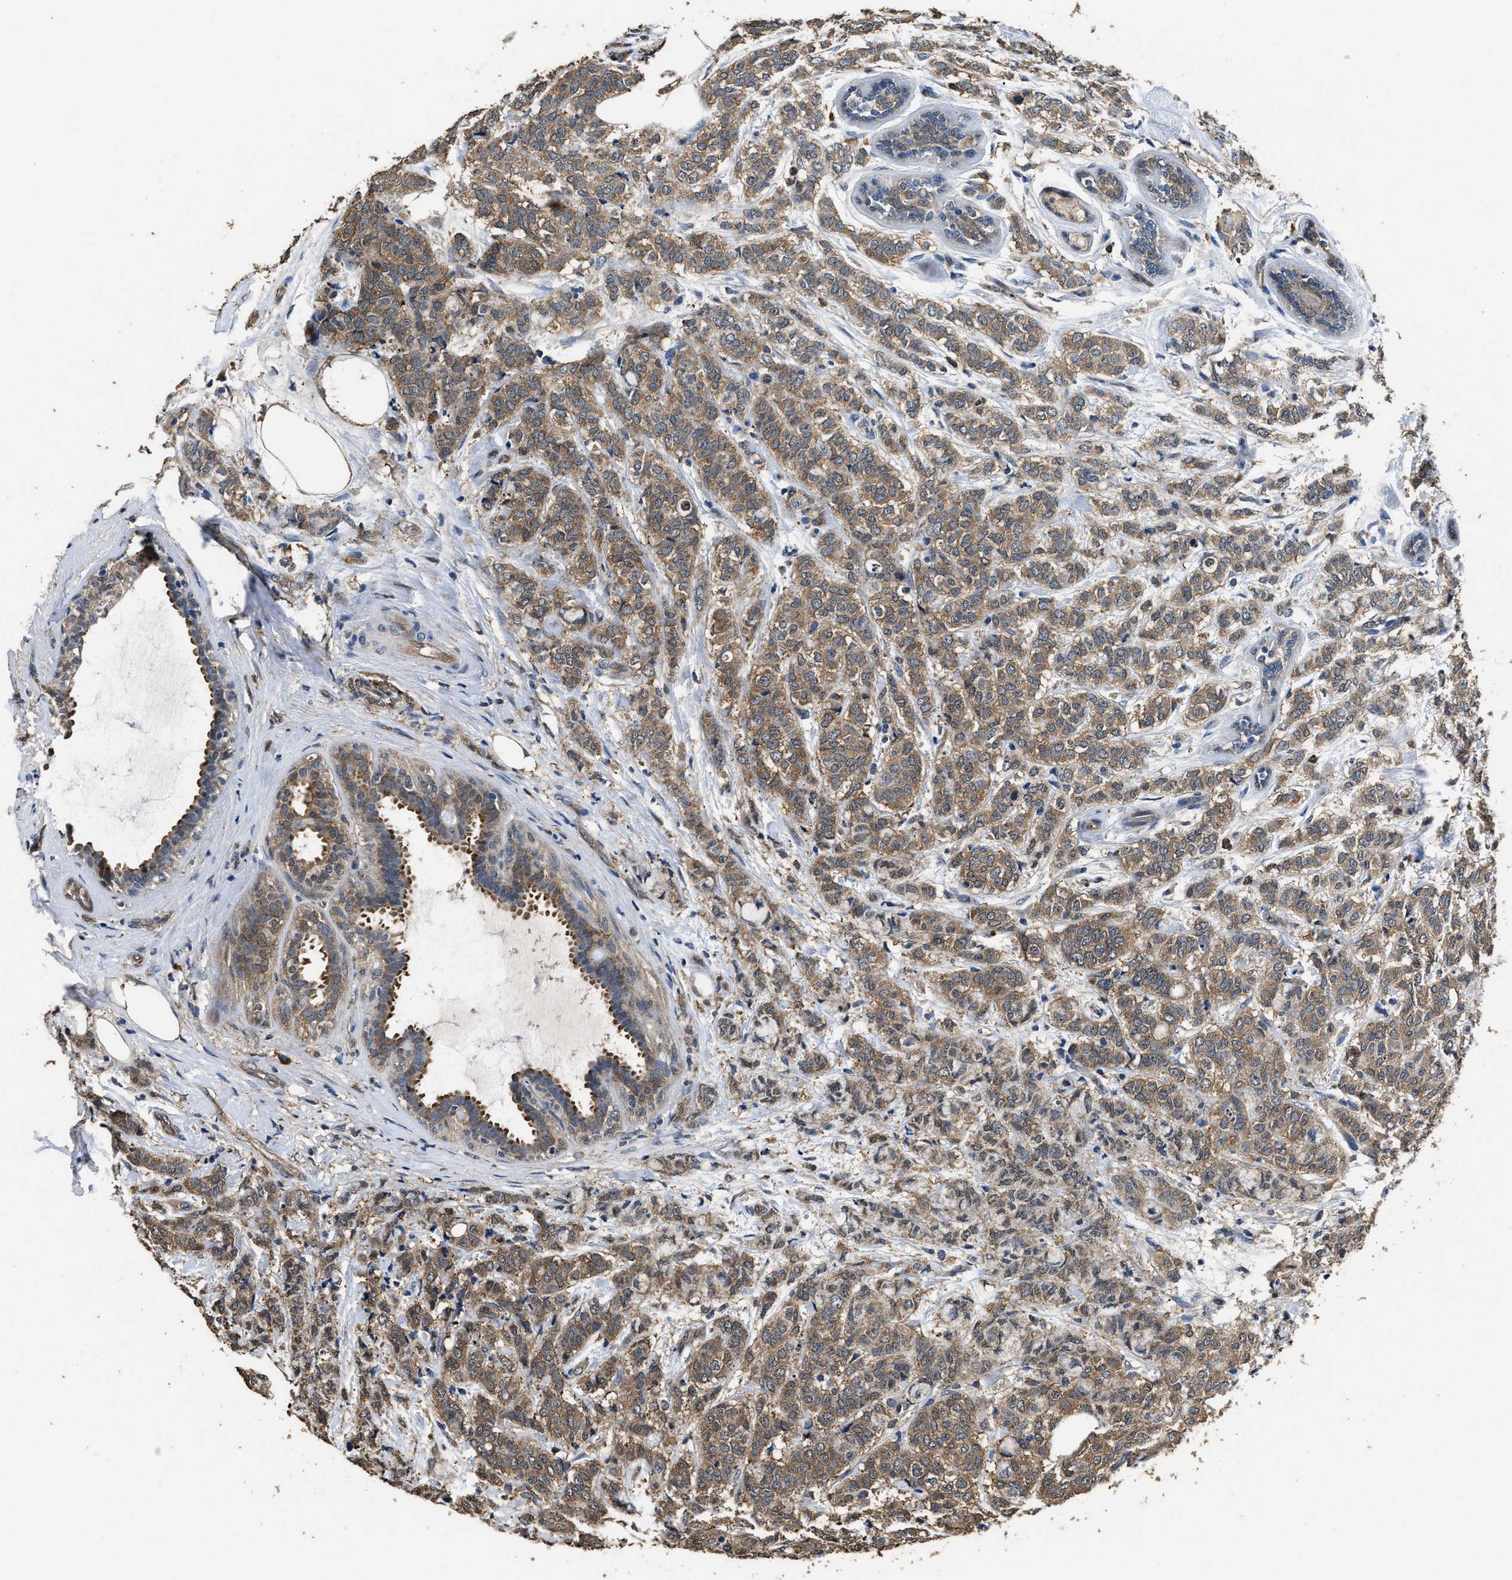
{"staining": {"intensity": "moderate", "quantity": ">75%", "location": "cytoplasmic/membranous"}, "tissue": "breast cancer", "cell_type": "Tumor cells", "image_type": "cancer", "snomed": [{"axis": "morphology", "description": "Lobular carcinoma"}, {"axis": "topography", "description": "Breast"}], "caption": "Breast cancer (lobular carcinoma) tissue exhibits moderate cytoplasmic/membranous positivity in approximately >75% of tumor cells, visualized by immunohistochemistry.", "gene": "YWHAE", "patient": {"sex": "female", "age": 60}}